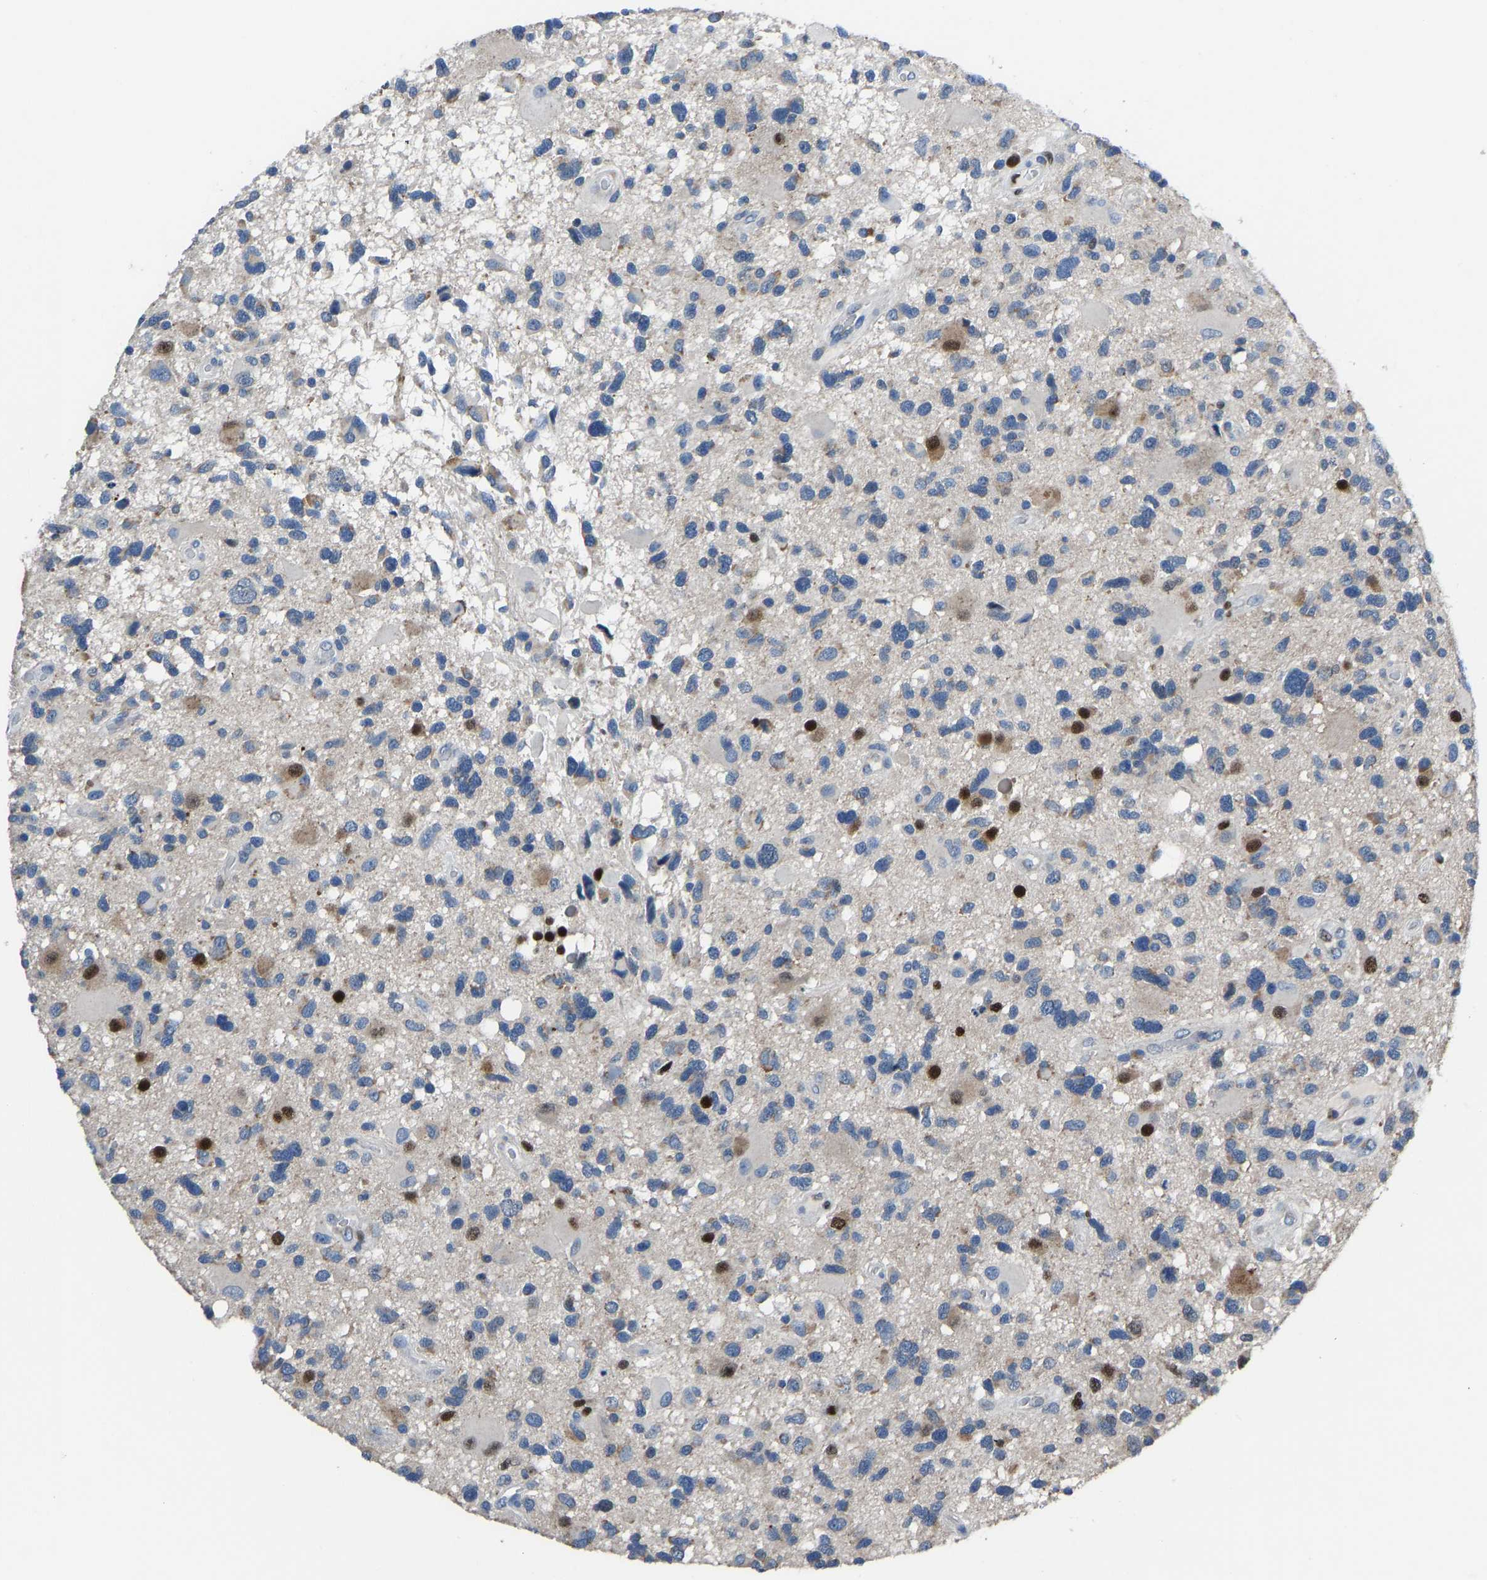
{"staining": {"intensity": "strong", "quantity": "<25%", "location": "cytoplasmic/membranous,nuclear"}, "tissue": "glioma", "cell_type": "Tumor cells", "image_type": "cancer", "snomed": [{"axis": "morphology", "description": "Glioma, malignant, High grade"}, {"axis": "topography", "description": "Brain"}], "caption": "Glioma was stained to show a protein in brown. There is medium levels of strong cytoplasmic/membranous and nuclear staining in about <25% of tumor cells. Nuclei are stained in blue.", "gene": "EGR1", "patient": {"sex": "male", "age": 33}}